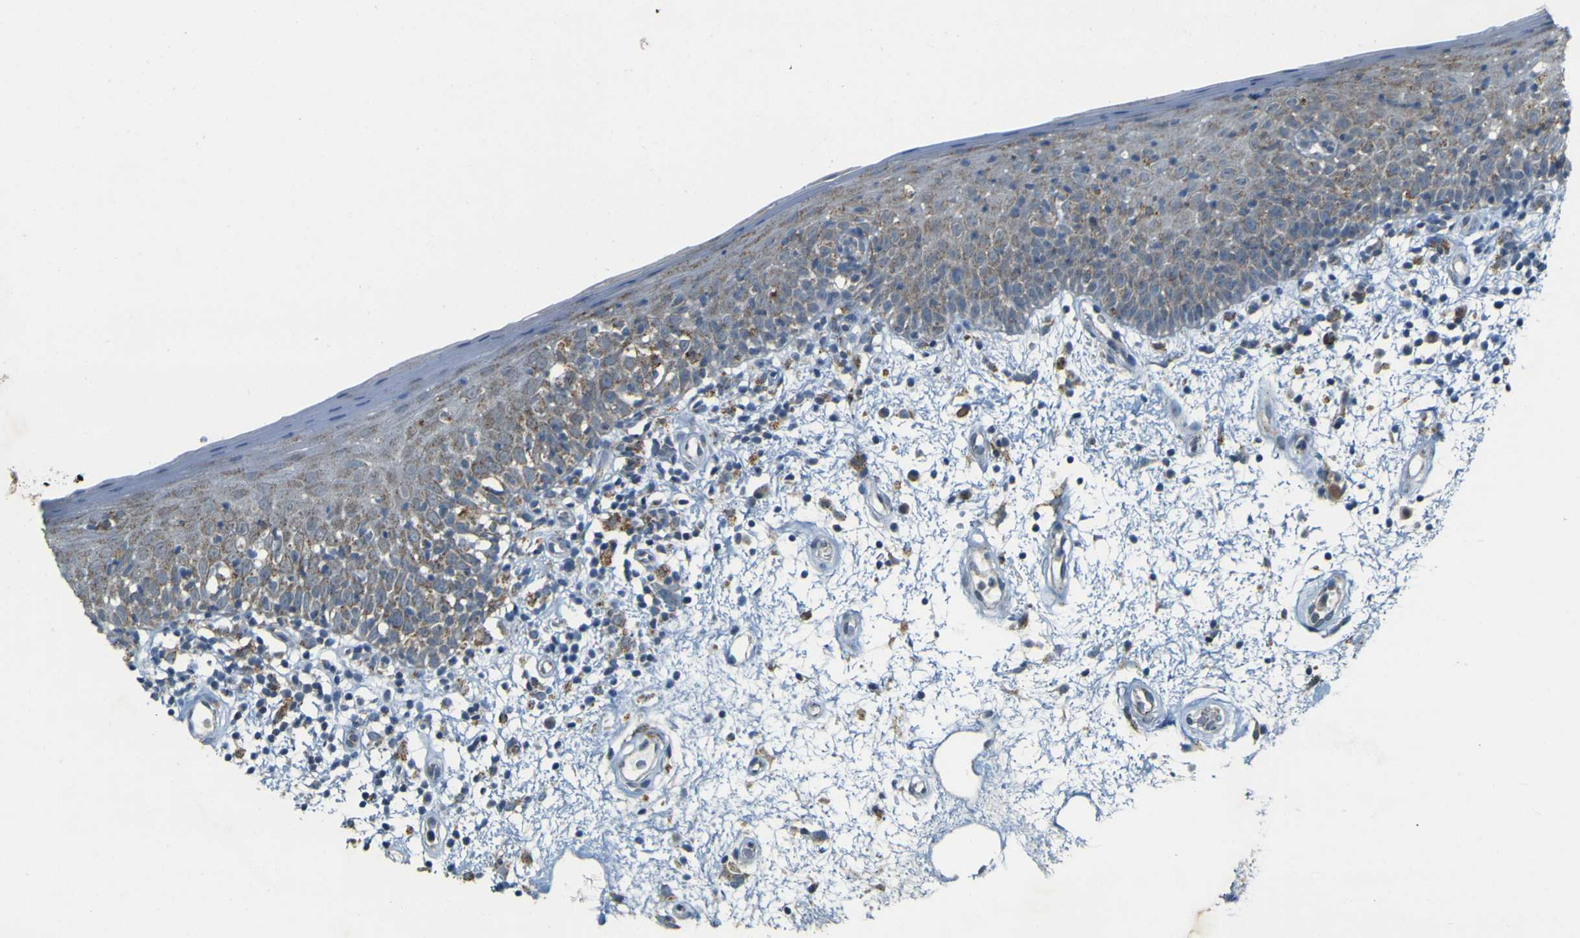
{"staining": {"intensity": "moderate", "quantity": "25%-75%", "location": "cytoplasmic/membranous"}, "tissue": "oral mucosa", "cell_type": "Squamous epithelial cells", "image_type": "normal", "snomed": [{"axis": "morphology", "description": "Normal tissue, NOS"}, {"axis": "morphology", "description": "Squamous cell carcinoma, NOS"}, {"axis": "topography", "description": "Skeletal muscle"}, {"axis": "topography", "description": "Oral tissue"}, {"axis": "topography", "description": "Head-Neck"}], "caption": "The histopathology image reveals immunohistochemical staining of normal oral mucosa. There is moderate cytoplasmic/membranous staining is seen in about 25%-75% of squamous epithelial cells. The protein is shown in brown color, while the nuclei are stained blue.", "gene": "ACBD5", "patient": {"sex": "male", "age": 71}}